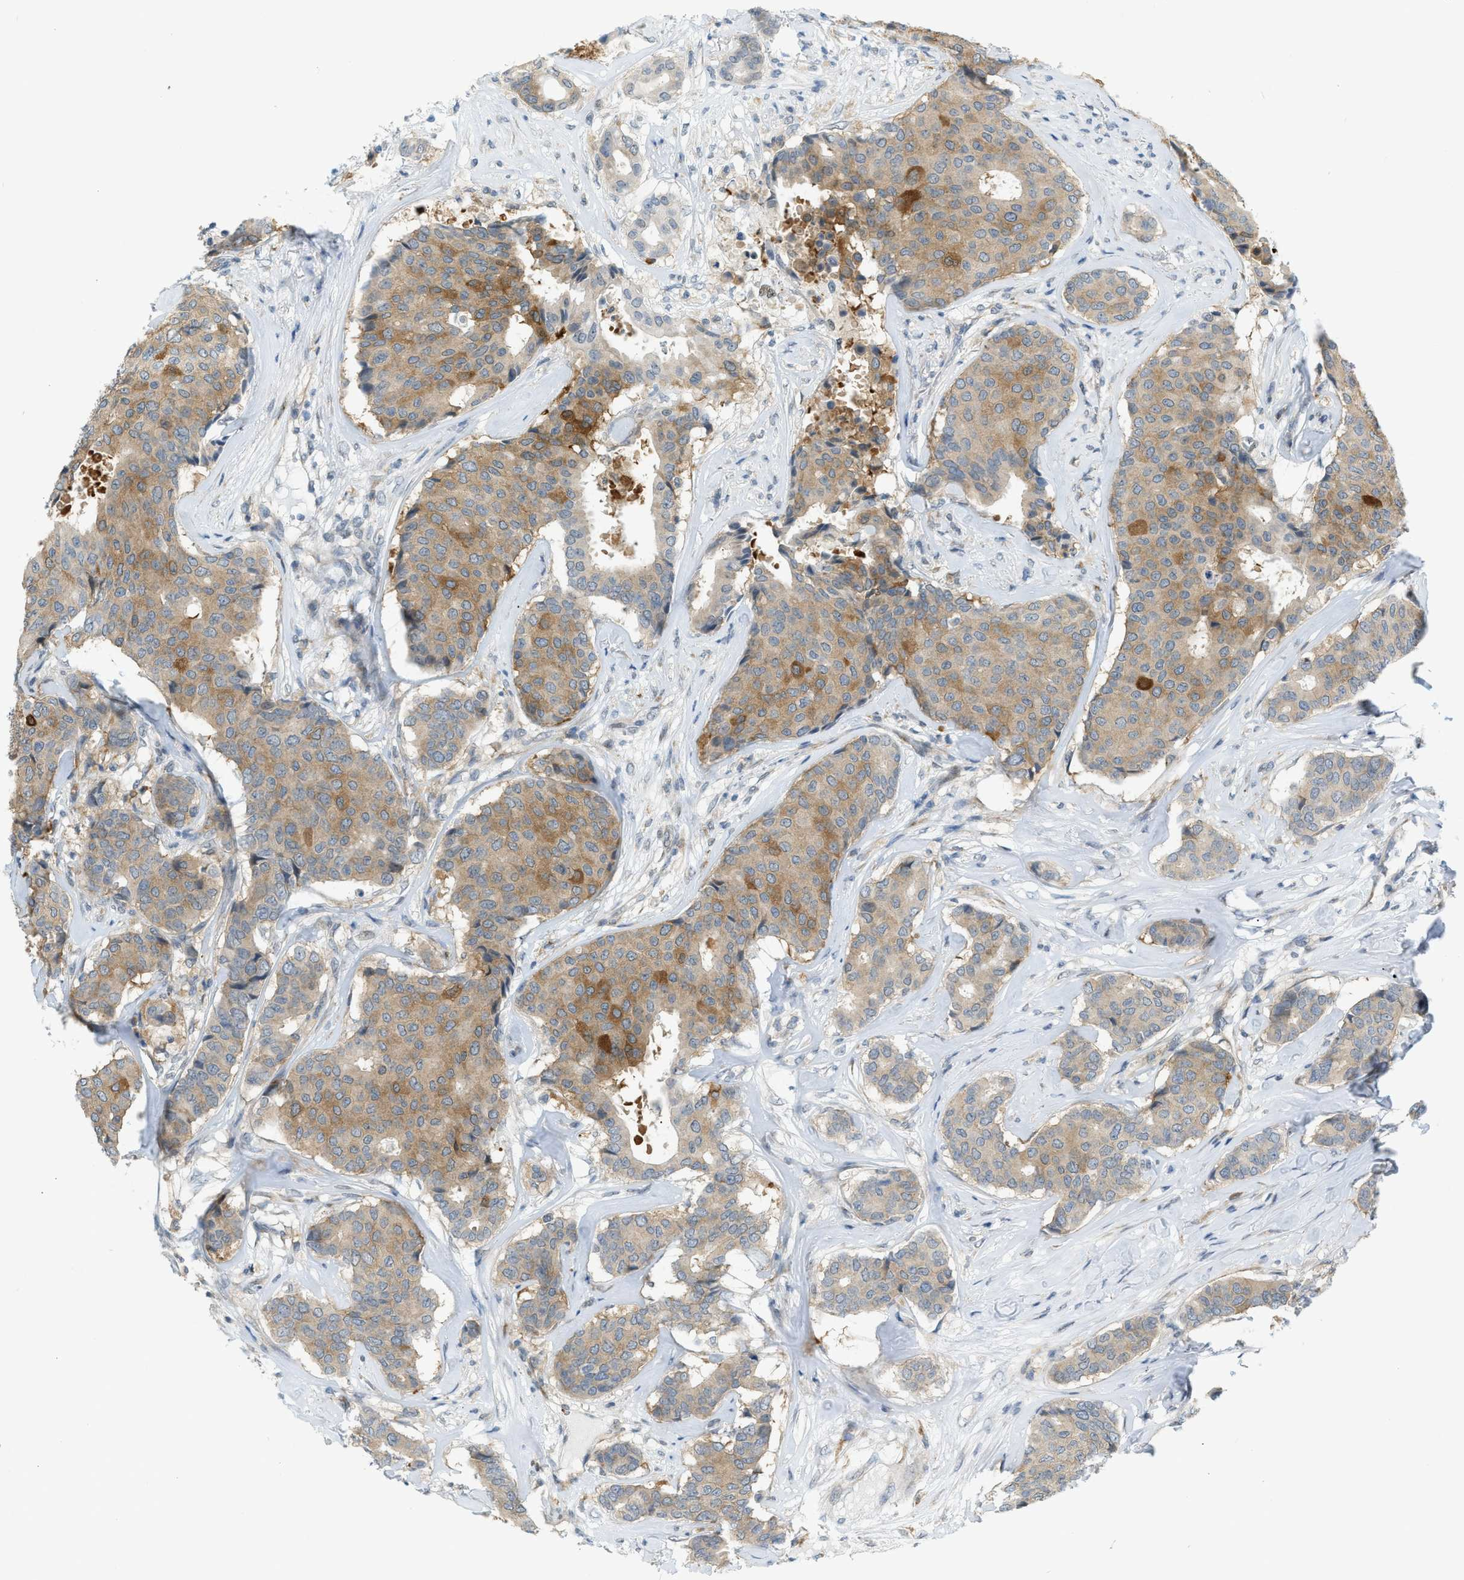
{"staining": {"intensity": "moderate", "quantity": ">75%", "location": "cytoplasmic/membranous"}, "tissue": "breast cancer", "cell_type": "Tumor cells", "image_type": "cancer", "snomed": [{"axis": "morphology", "description": "Duct carcinoma"}, {"axis": "topography", "description": "Breast"}], "caption": "Immunohistochemistry (DAB (3,3'-diaminobenzidine)) staining of breast invasive ductal carcinoma reveals moderate cytoplasmic/membranous protein staining in approximately >75% of tumor cells.", "gene": "ZNF408", "patient": {"sex": "female", "age": 75}}